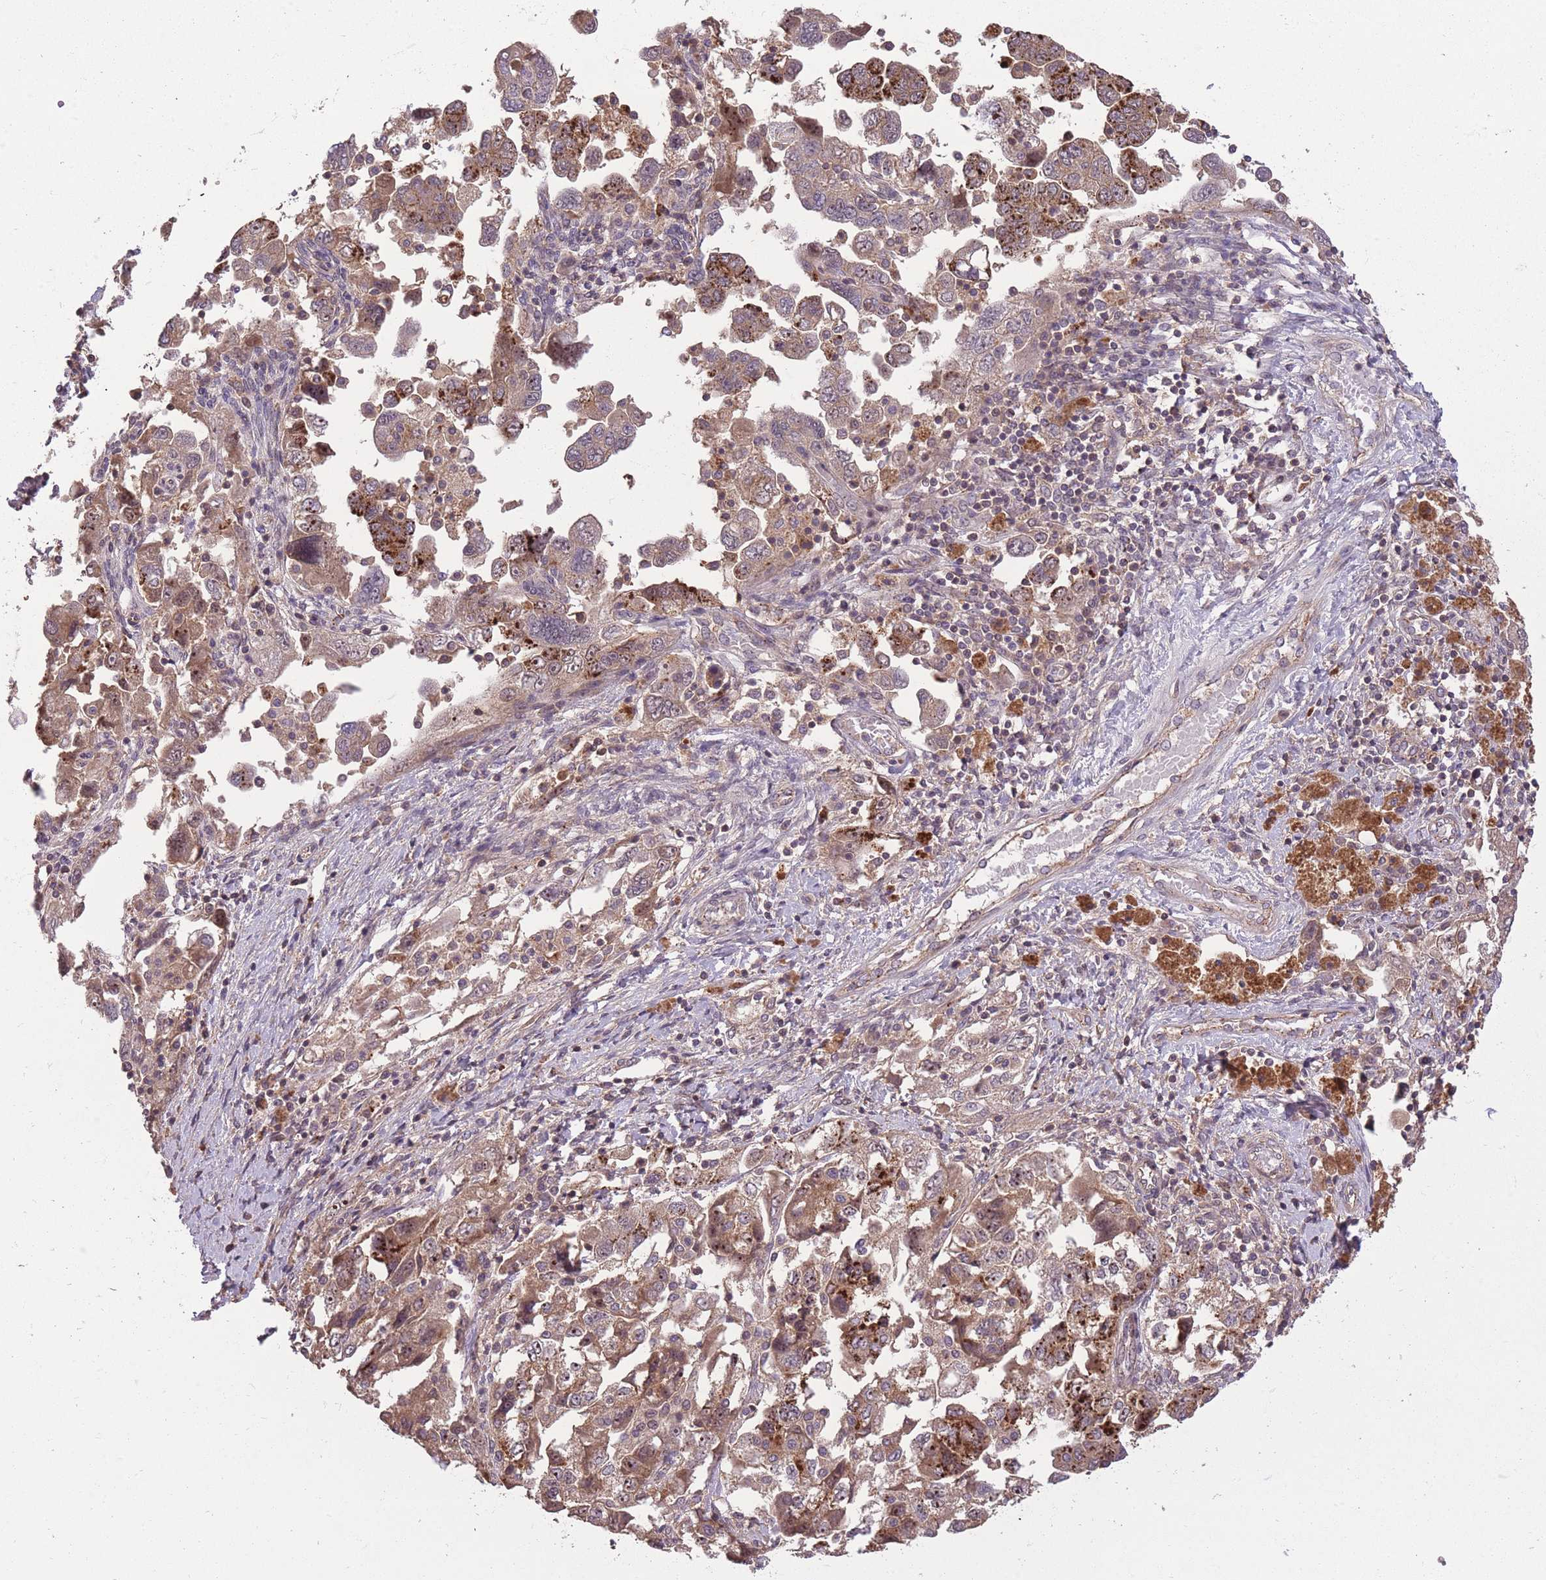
{"staining": {"intensity": "moderate", "quantity": ">75%", "location": "cytoplasmic/membranous,nuclear"}, "tissue": "ovarian cancer", "cell_type": "Tumor cells", "image_type": "cancer", "snomed": [{"axis": "morphology", "description": "Carcinoma, NOS"}, {"axis": "morphology", "description": "Cystadenocarcinoma, serous, NOS"}, {"axis": "topography", "description": "Ovary"}], "caption": "Ovarian cancer stained with a brown dye reveals moderate cytoplasmic/membranous and nuclear positive staining in approximately >75% of tumor cells.", "gene": "POLR3F", "patient": {"sex": "female", "age": 69}}